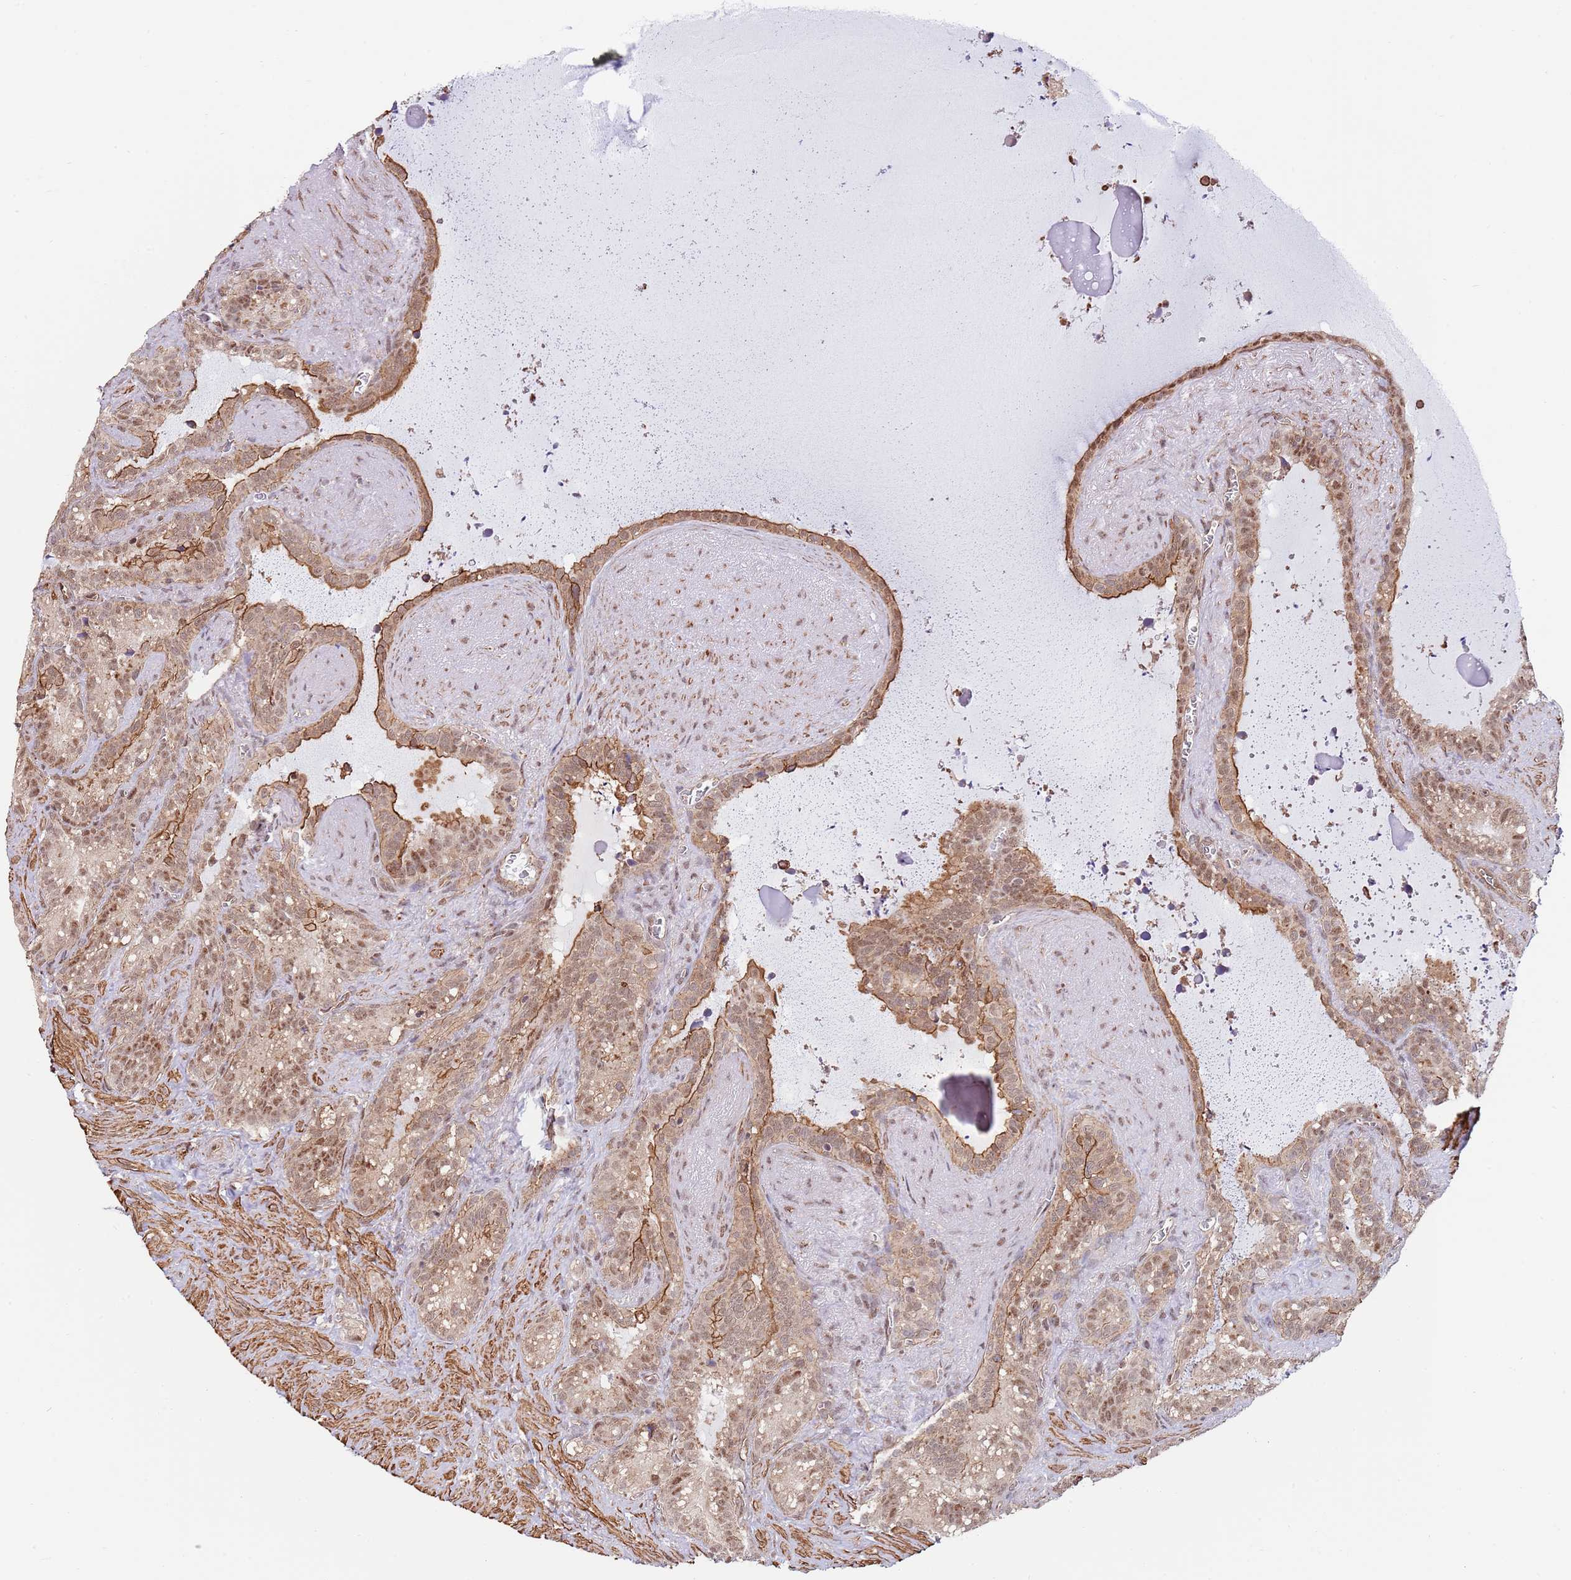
{"staining": {"intensity": "moderate", "quantity": ">75%", "location": "cytoplasmic/membranous,nuclear"}, "tissue": "seminal vesicle", "cell_type": "Glandular cells", "image_type": "normal", "snomed": [{"axis": "morphology", "description": "Normal tissue, NOS"}, {"axis": "topography", "description": "Prostate"}, {"axis": "topography", "description": "Seminal veicle"}], "caption": "High-magnification brightfield microscopy of unremarkable seminal vesicle stained with DAB (3,3'-diaminobenzidine) (brown) and counterstained with hematoxylin (blue). glandular cells exhibit moderate cytoplasmic/membranous,nuclear staining is appreciated in approximately>75% of cells.", "gene": "BPNT1", "patient": {"sex": "male", "age": 58}}